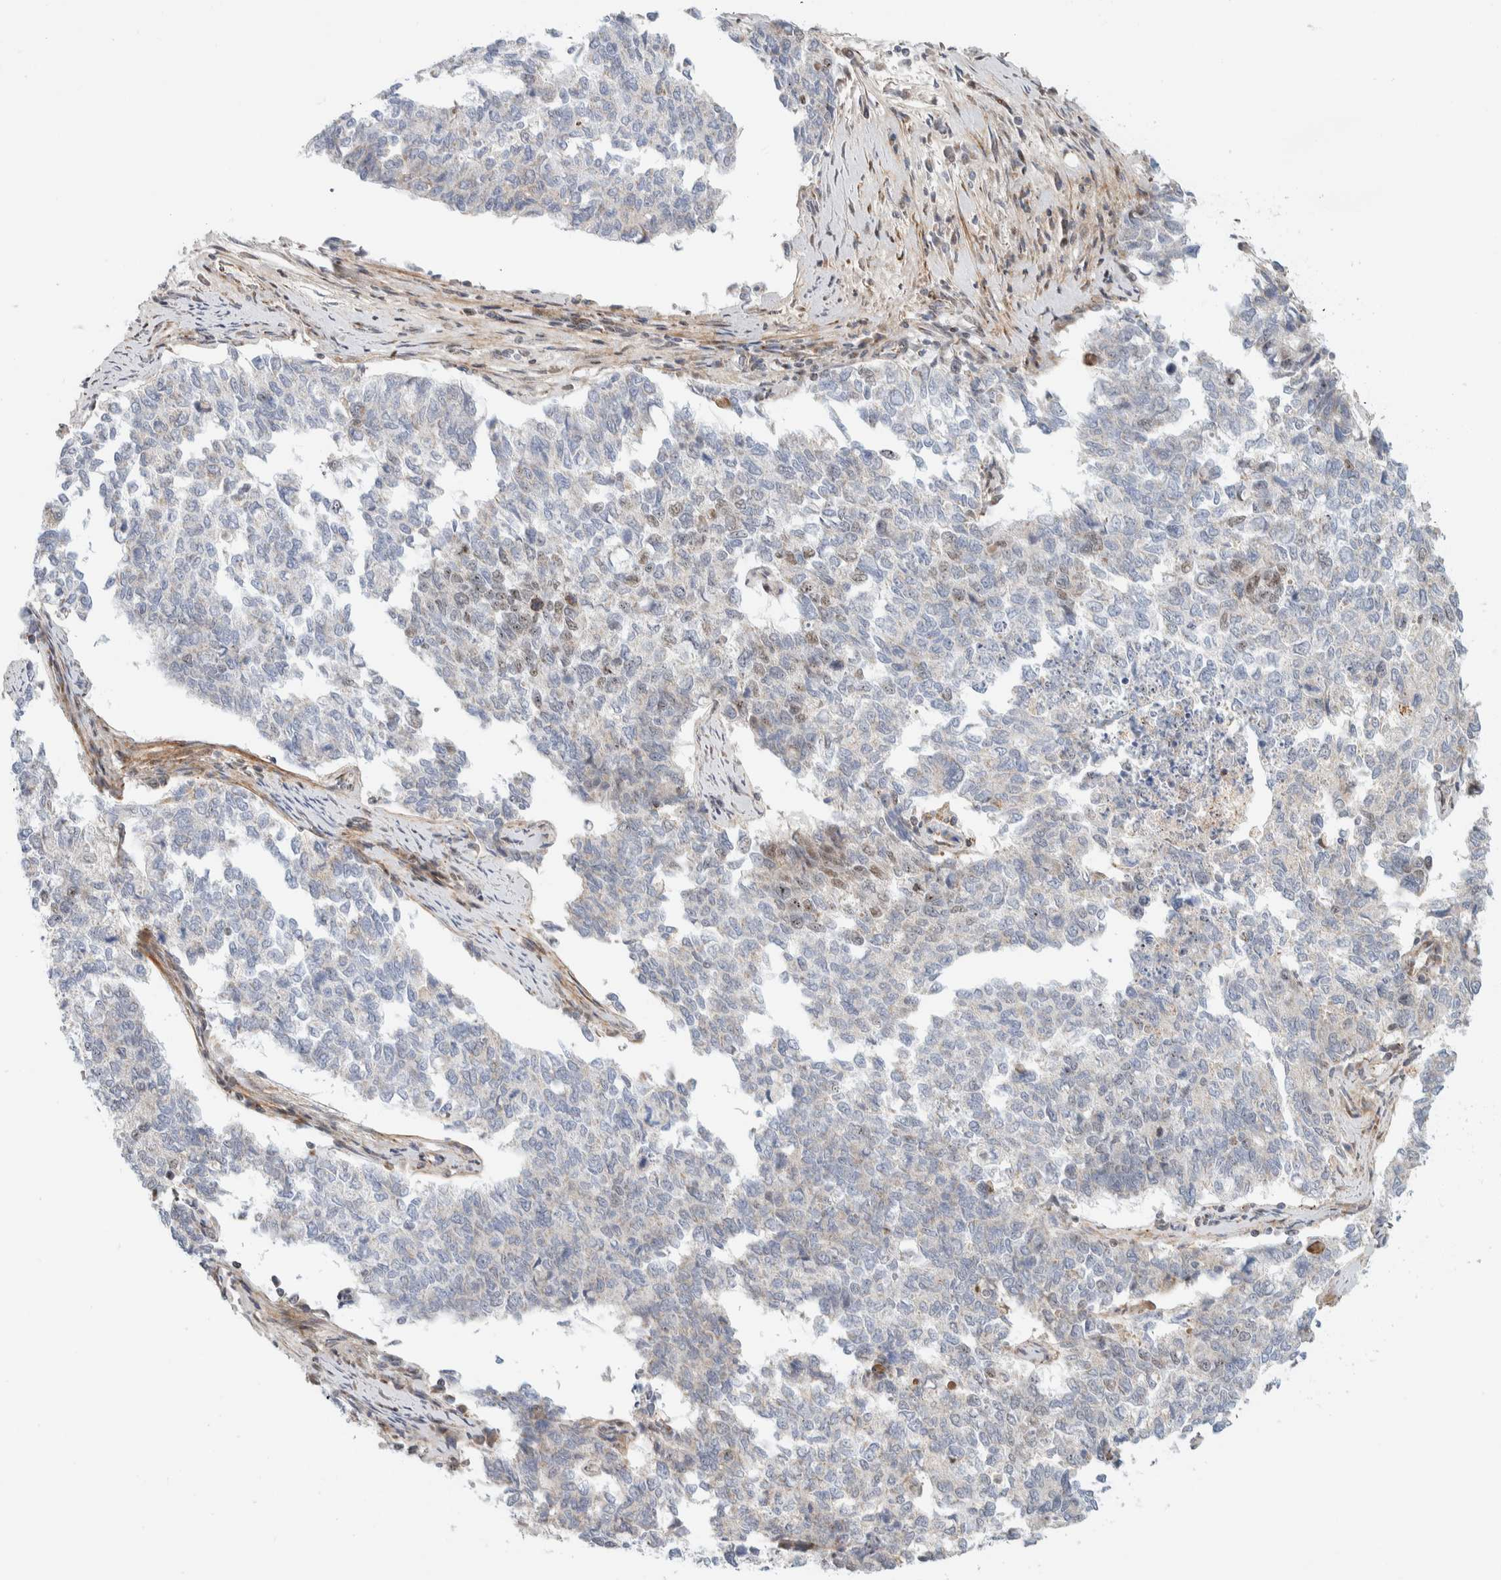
{"staining": {"intensity": "negative", "quantity": "none", "location": "none"}, "tissue": "cervical cancer", "cell_type": "Tumor cells", "image_type": "cancer", "snomed": [{"axis": "morphology", "description": "Squamous cell carcinoma, NOS"}, {"axis": "topography", "description": "Cervix"}], "caption": "Histopathology image shows no protein positivity in tumor cells of cervical squamous cell carcinoma tissue.", "gene": "TSPAN32", "patient": {"sex": "female", "age": 63}}